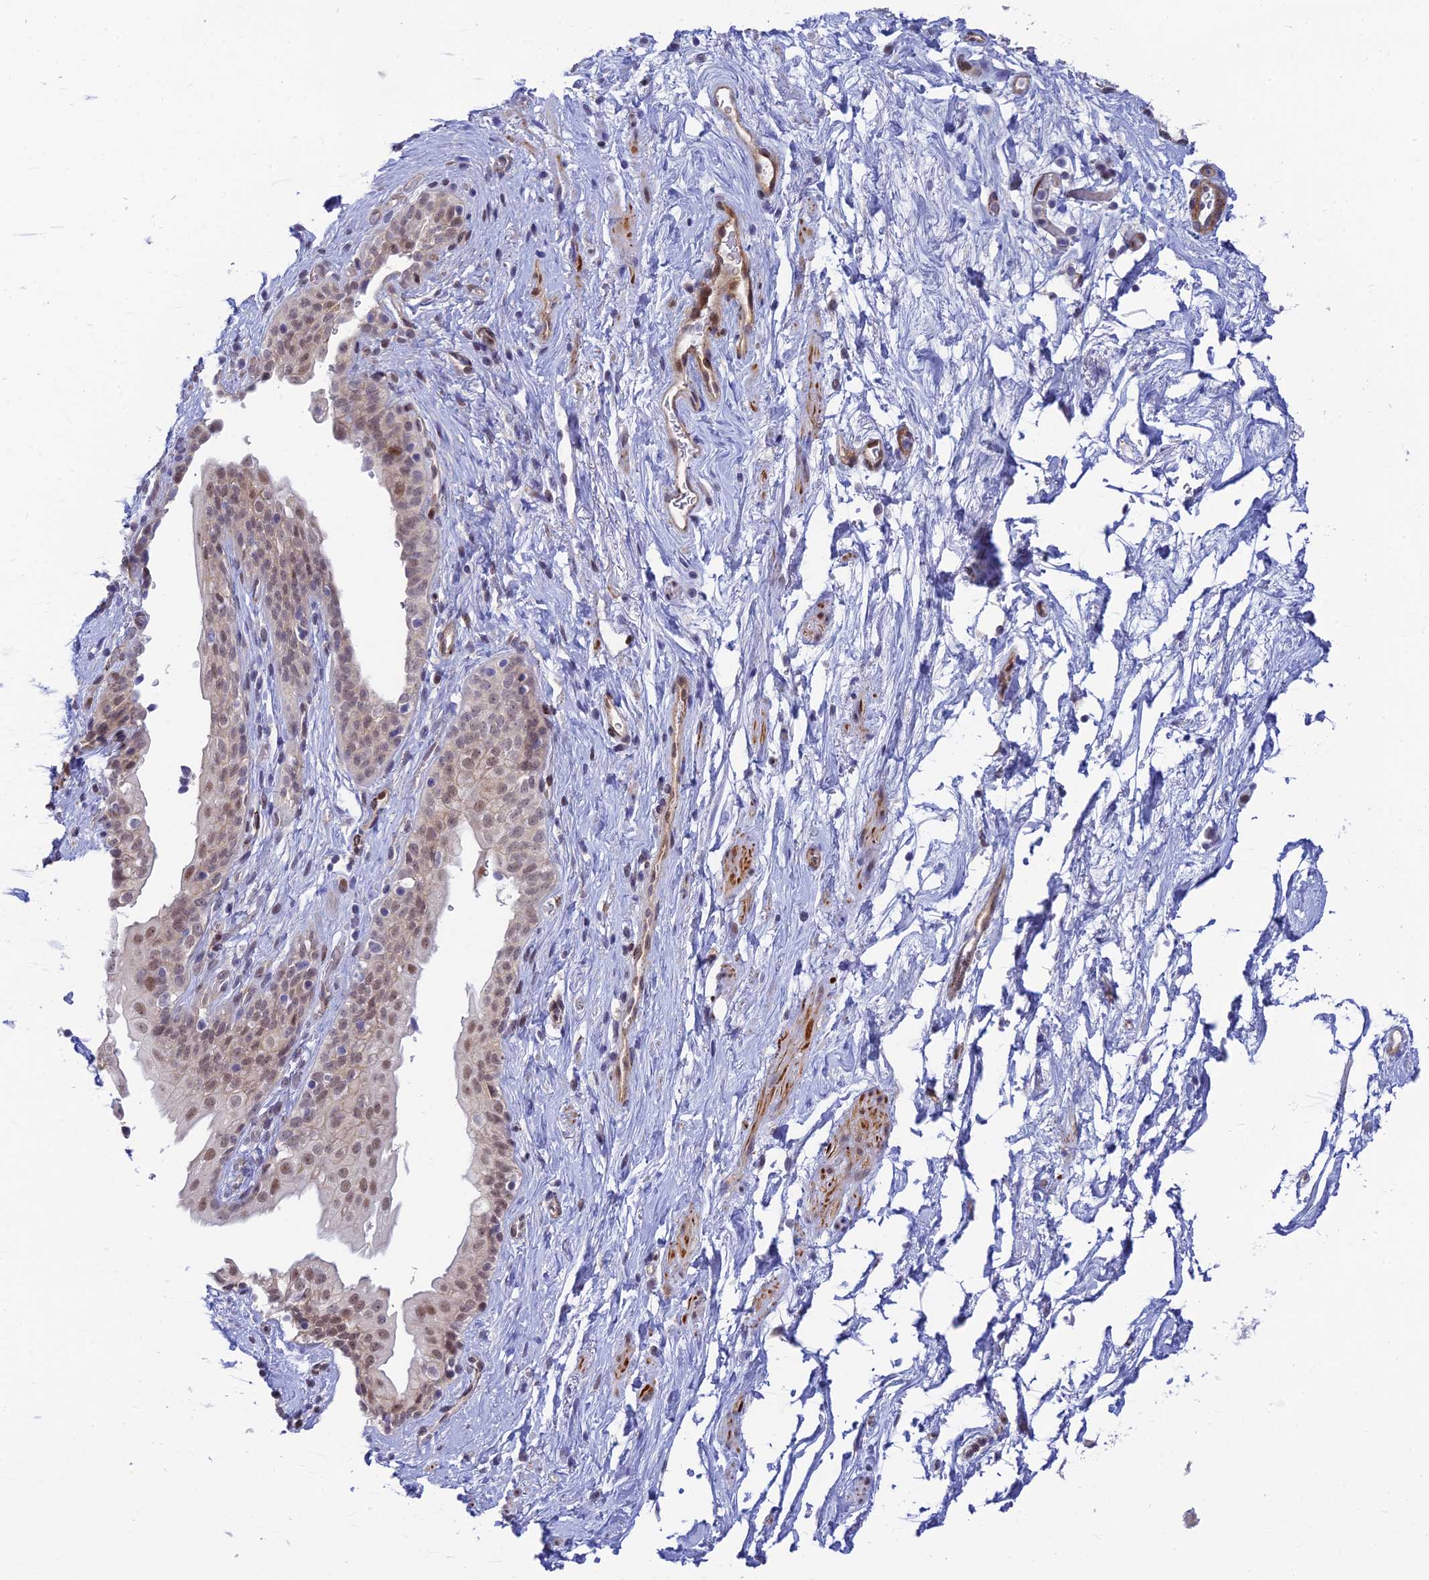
{"staining": {"intensity": "moderate", "quantity": ">75%", "location": "cytoplasmic/membranous"}, "tissue": "smooth muscle", "cell_type": "Smooth muscle cells", "image_type": "normal", "snomed": [{"axis": "morphology", "description": "Normal tissue, NOS"}, {"axis": "topography", "description": "Smooth muscle"}, {"axis": "topography", "description": "Peripheral nerve tissue"}], "caption": "Immunohistochemical staining of benign human smooth muscle reveals >75% levels of moderate cytoplasmic/membranous protein positivity in approximately >75% of smooth muscle cells.", "gene": "CLK4", "patient": {"sex": "male", "age": 69}}